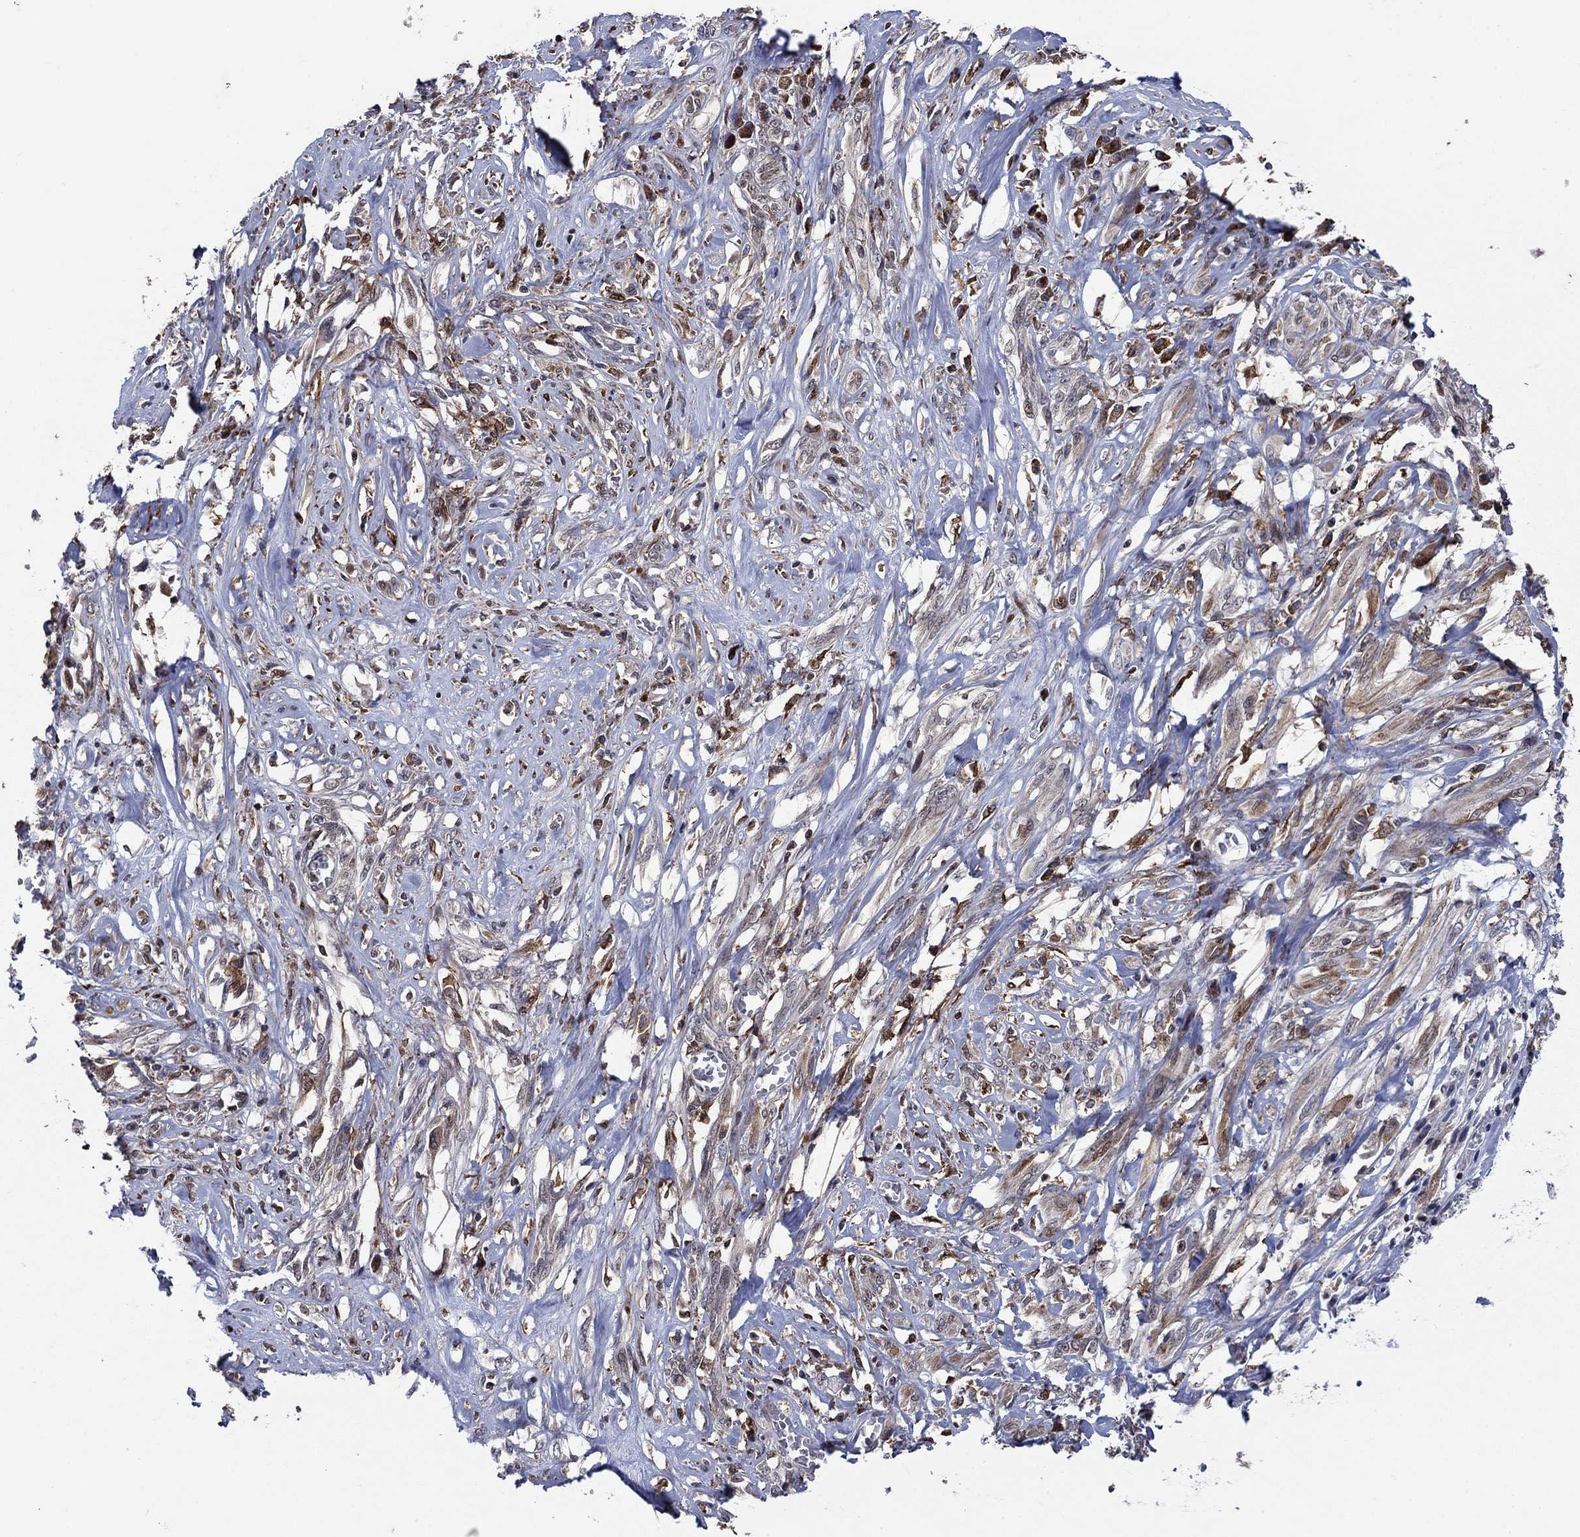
{"staining": {"intensity": "strong", "quantity": "<25%", "location": "cytoplasmic/membranous"}, "tissue": "melanoma", "cell_type": "Tumor cells", "image_type": "cancer", "snomed": [{"axis": "morphology", "description": "Malignant melanoma, NOS"}, {"axis": "topography", "description": "Skin"}], "caption": "Brown immunohistochemical staining in human malignant melanoma demonstrates strong cytoplasmic/membranous positivity in about <25% of tumor cells.", "gene": "DHRS7", "patient": {"sex": "female", "age": 91}}